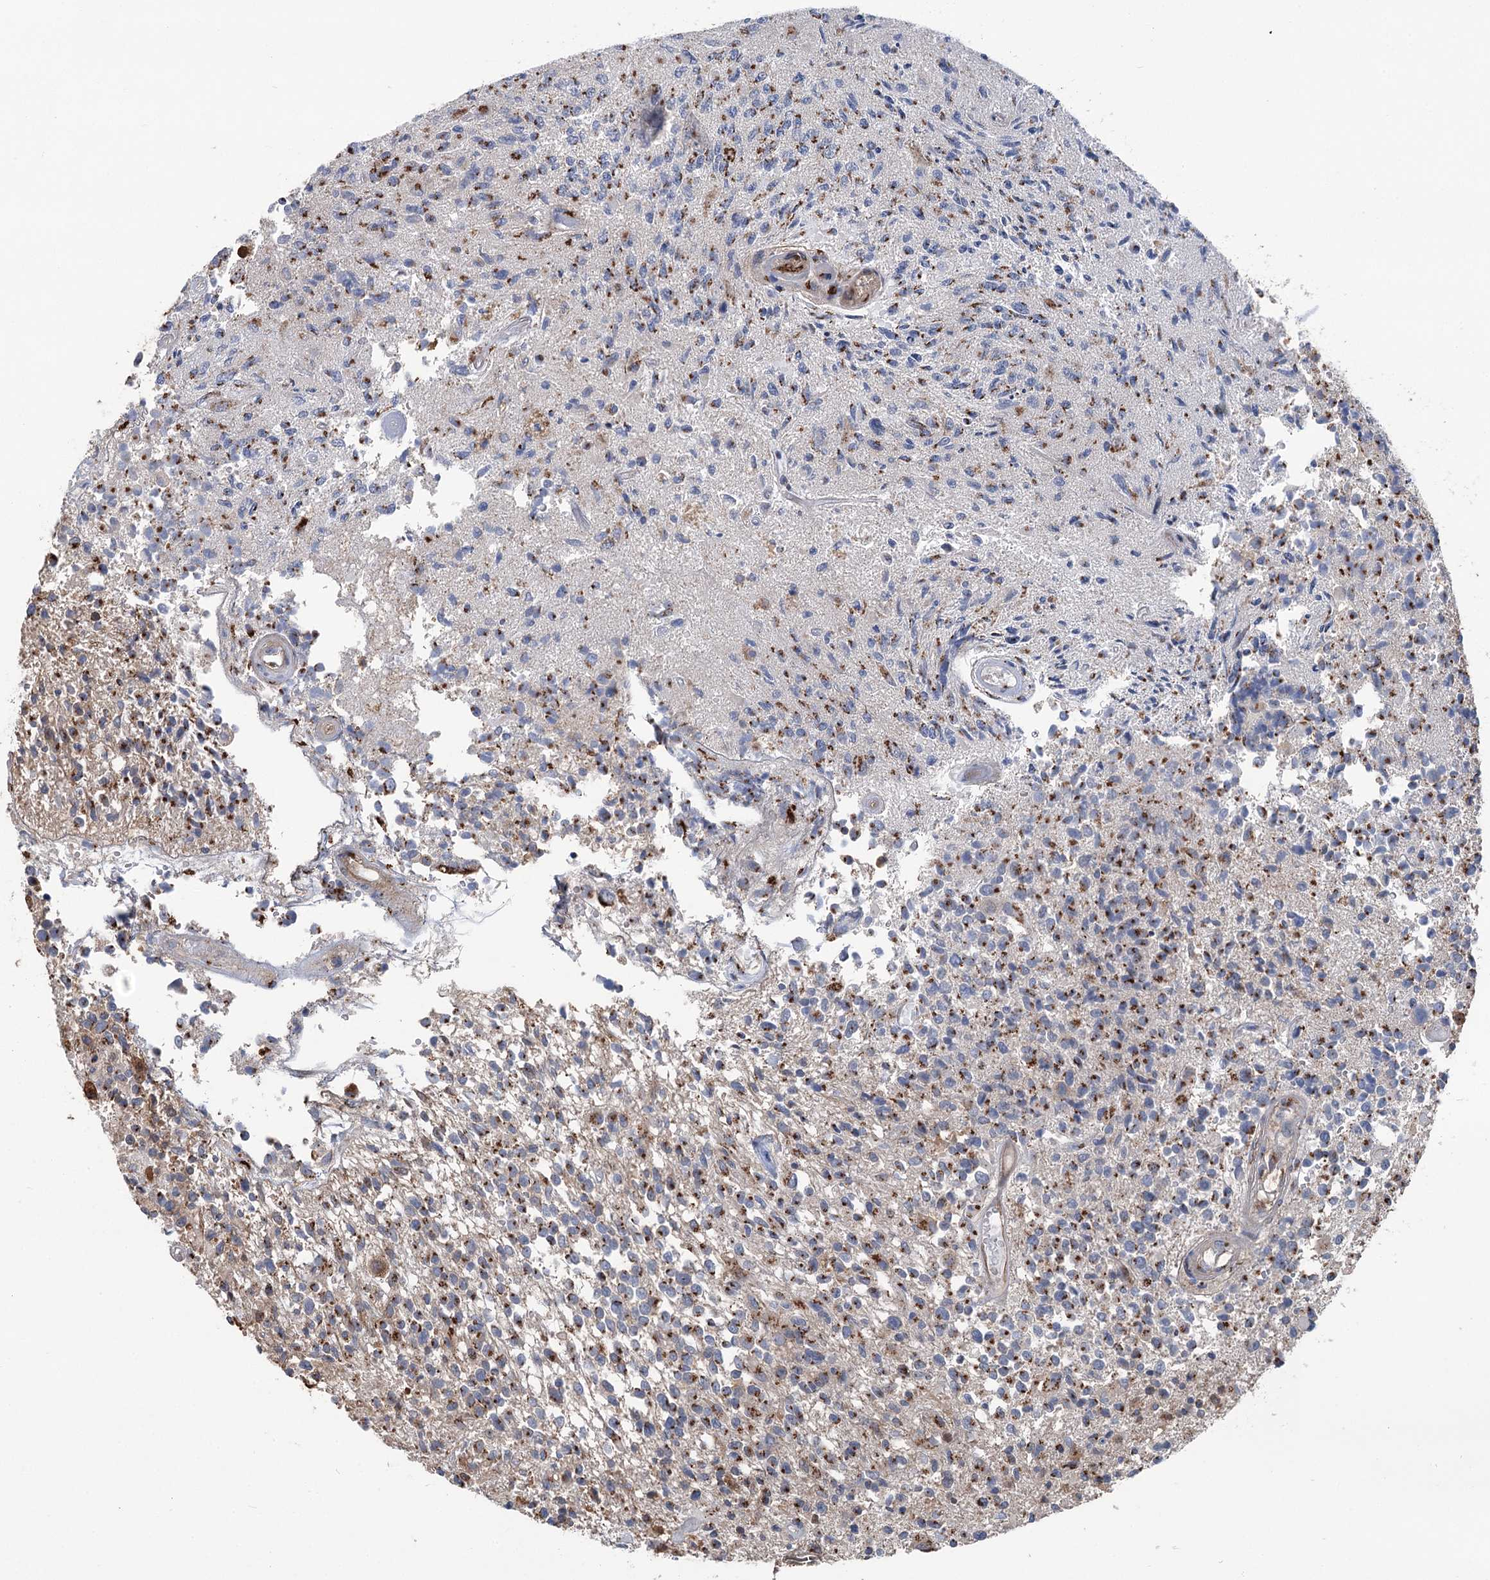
{"staining": {"intensity": "moderate", "quantity": ">75%", "location": "cytoplasmic/membranous"}, "tissue": "glioma", "cell_type": "Tumor cells", "image_type": "cancer", "snomed": [{"axis": "morphology", "description": "Glioma, malignant, High grade"}, {"axis": "morphology", "description": "Glioblastoma, NOS"}, {"axis": "topography", "description": "Brain"}], "caption": "This is a micrograph of immunohistochemistry staining of glioblastoma, which shows moderate positivity in the cytoplasmic/membranous of tumor cells.", "gene": "ITIH5", "patient": {"sex": "male", "age": 60}}